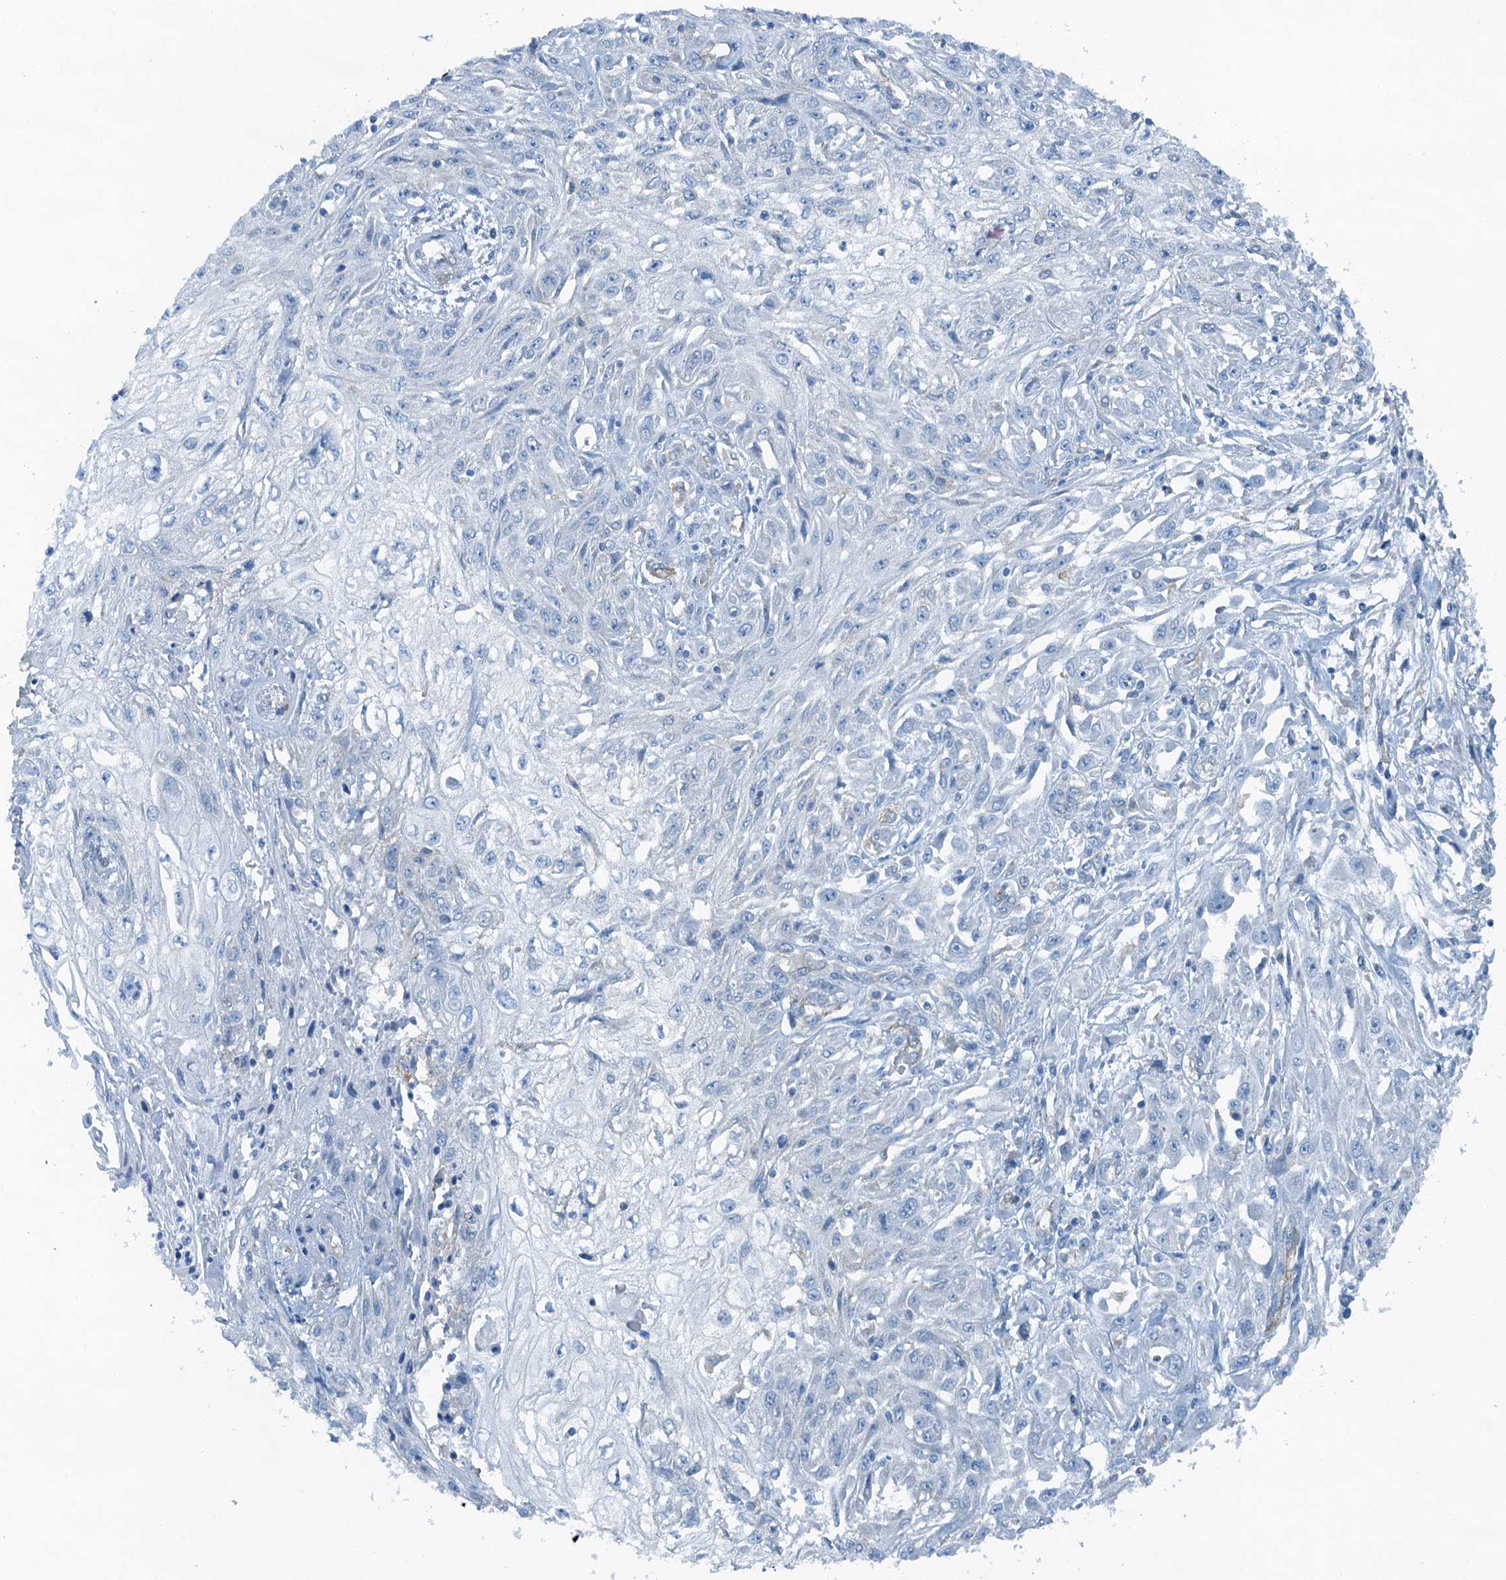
{"staining": {"intensity": "negative", "quantity": "none", "location": "none"}, "tissue": "skin cancer", "cell_type": "Tumor cells", "image_type": "cancer", "snomed": [{"axis": "morphology", "description": "Squamous cell carcinoma, NOS"}, {"axis": "morphology", "description": "Squamous cell carcinoma, metastatic, NOS"}, {"axis": "topography", "description": "Skin"}, {"axis": "topography", "description": "Lymph node"}], "caption": "This is an immunohistochemistry micrograph of human squamous cell carcinoma (skin). There is no staining in tumor cells.", "gene": "TMOD2", "patient": {"sex": "male", "age": 75}}